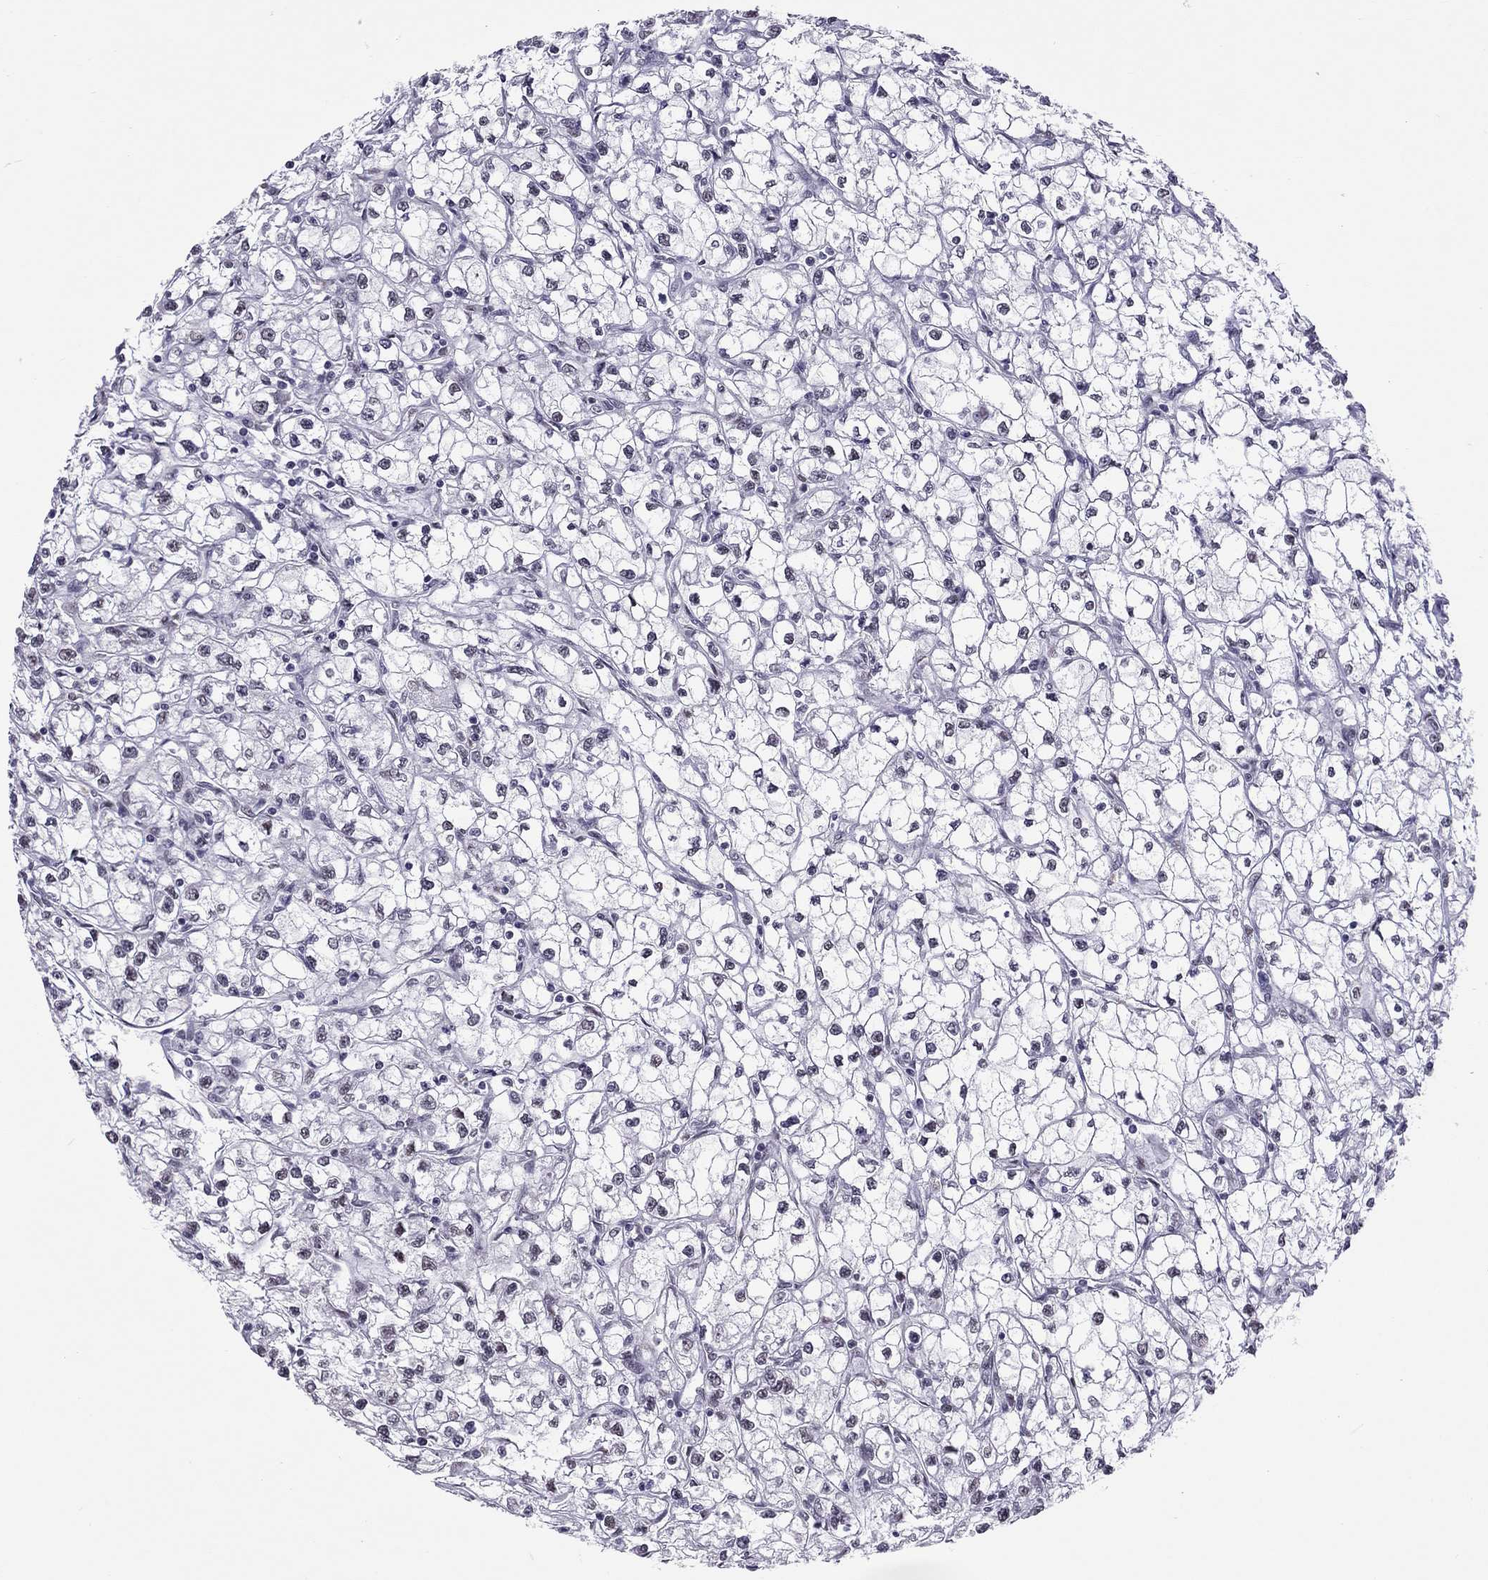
{"staining": {"intensity": "negative", "quantity": "none", "location": "none"}, "tissue": "renal cancer", "cell_type": "Tumor cells", "image_type": "cancer", "snomed": [{"axis": "morphology", "description": "Adenocarcinoma, NOS"}, {"axis": "topography", "description": "Kidney"}], "caption": "Protein analysis of renal cancer (adenocarcinoma) demonstrates no significant expression in tumor cells.", "gene": "PPP1R3A", "patient": {"sex": "male", "age": 67}}